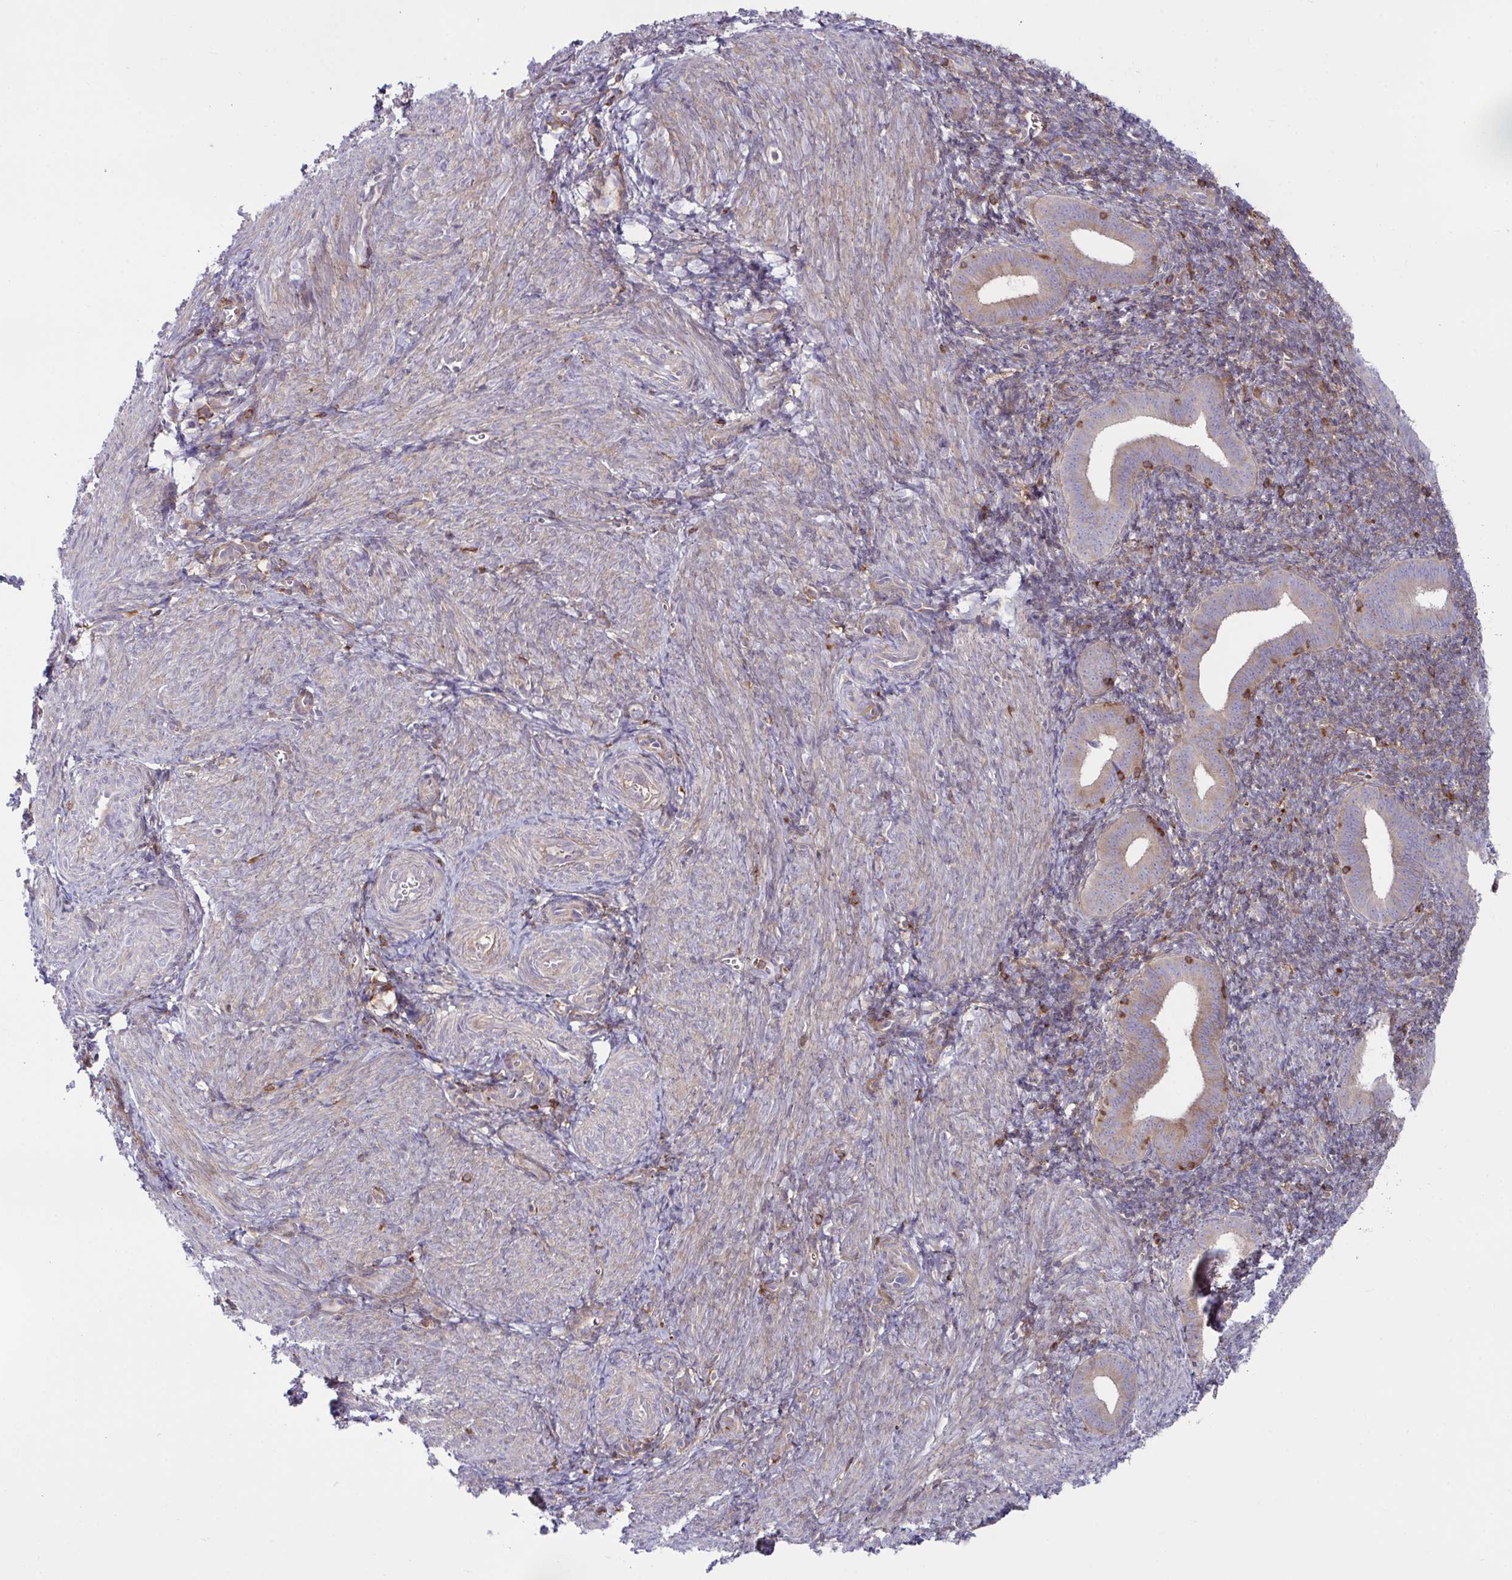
{"staining": {"intensity": "moderate", "quantity": "25%-75%", "location": "cytoplasmic/membranous"}, "tissue": "endometrium", "cell_type": "Cells in endometrial stroma", "image_type": "normal", "snomed": [{"axis": "morphology", "description": "Normal tissue, NOS"}, {"axis": "topography", "description": "Endometrium"}], "caption": "Immunohistochemical staining of normal human endometrium demonstrates medium levels of moderate cytoplasmic/membranous expression in about 25%-75% of cells in endometrial stroma.", "gene": "TSC22D3", "patient": {"sex": "female", "age": 25}}